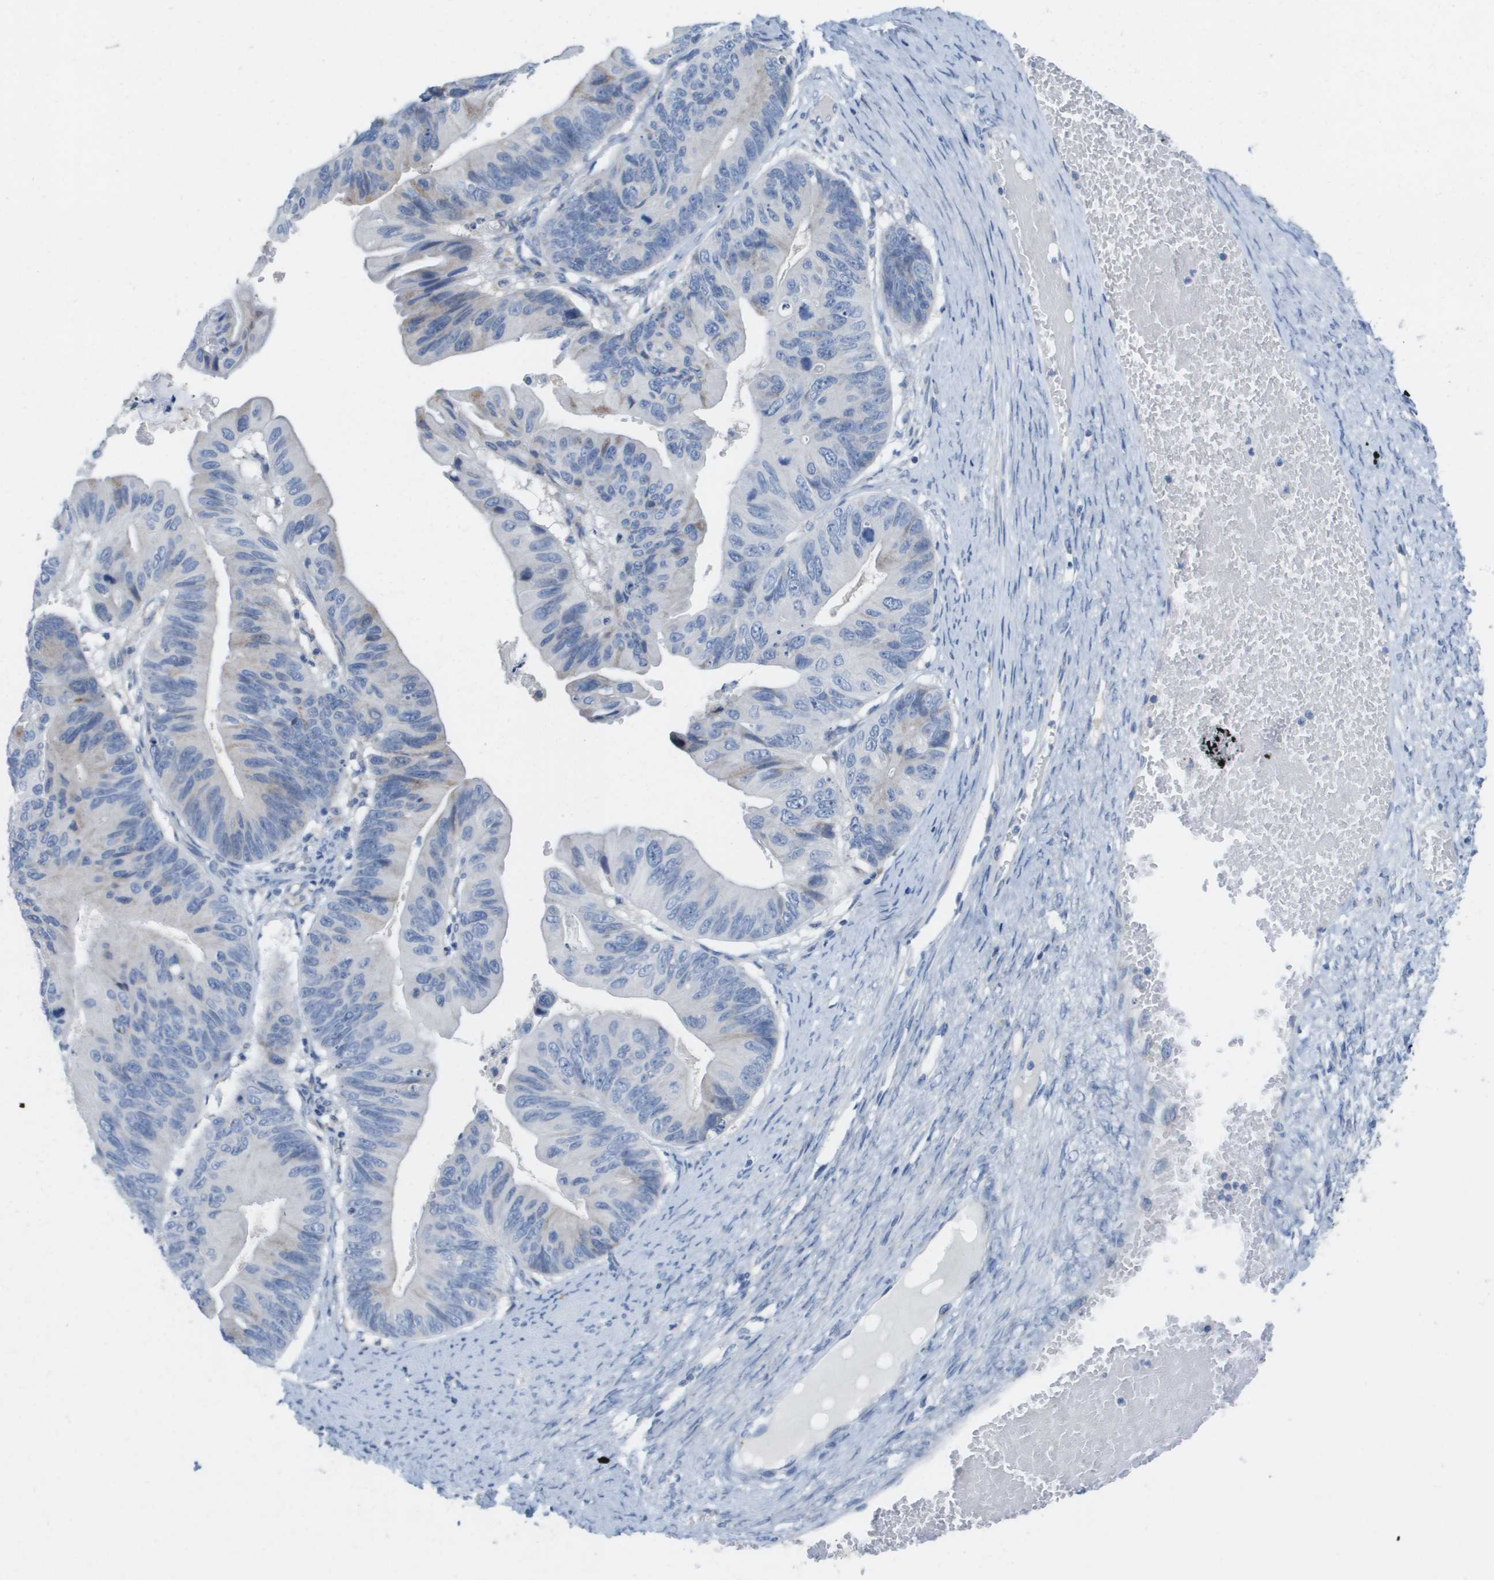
{"staining": {"intensity": "negative", "quantity": "none", "location": "none"}, "tissue": "ovarian cancer", "cell_type": "Tumor cells", "image_type": "cancer", "snomed": [{"axis": "morphology", "description": "Cystadenocarcinoma, mucinous, NOS"}, {"axis": "topography", "description": "Ovary"}], "caption": "Protein analysis of ovarian cancer shows no significant staining in tumor cells.", "gene": "CD3G", "patient": {"sex": "female", "age": 61}}